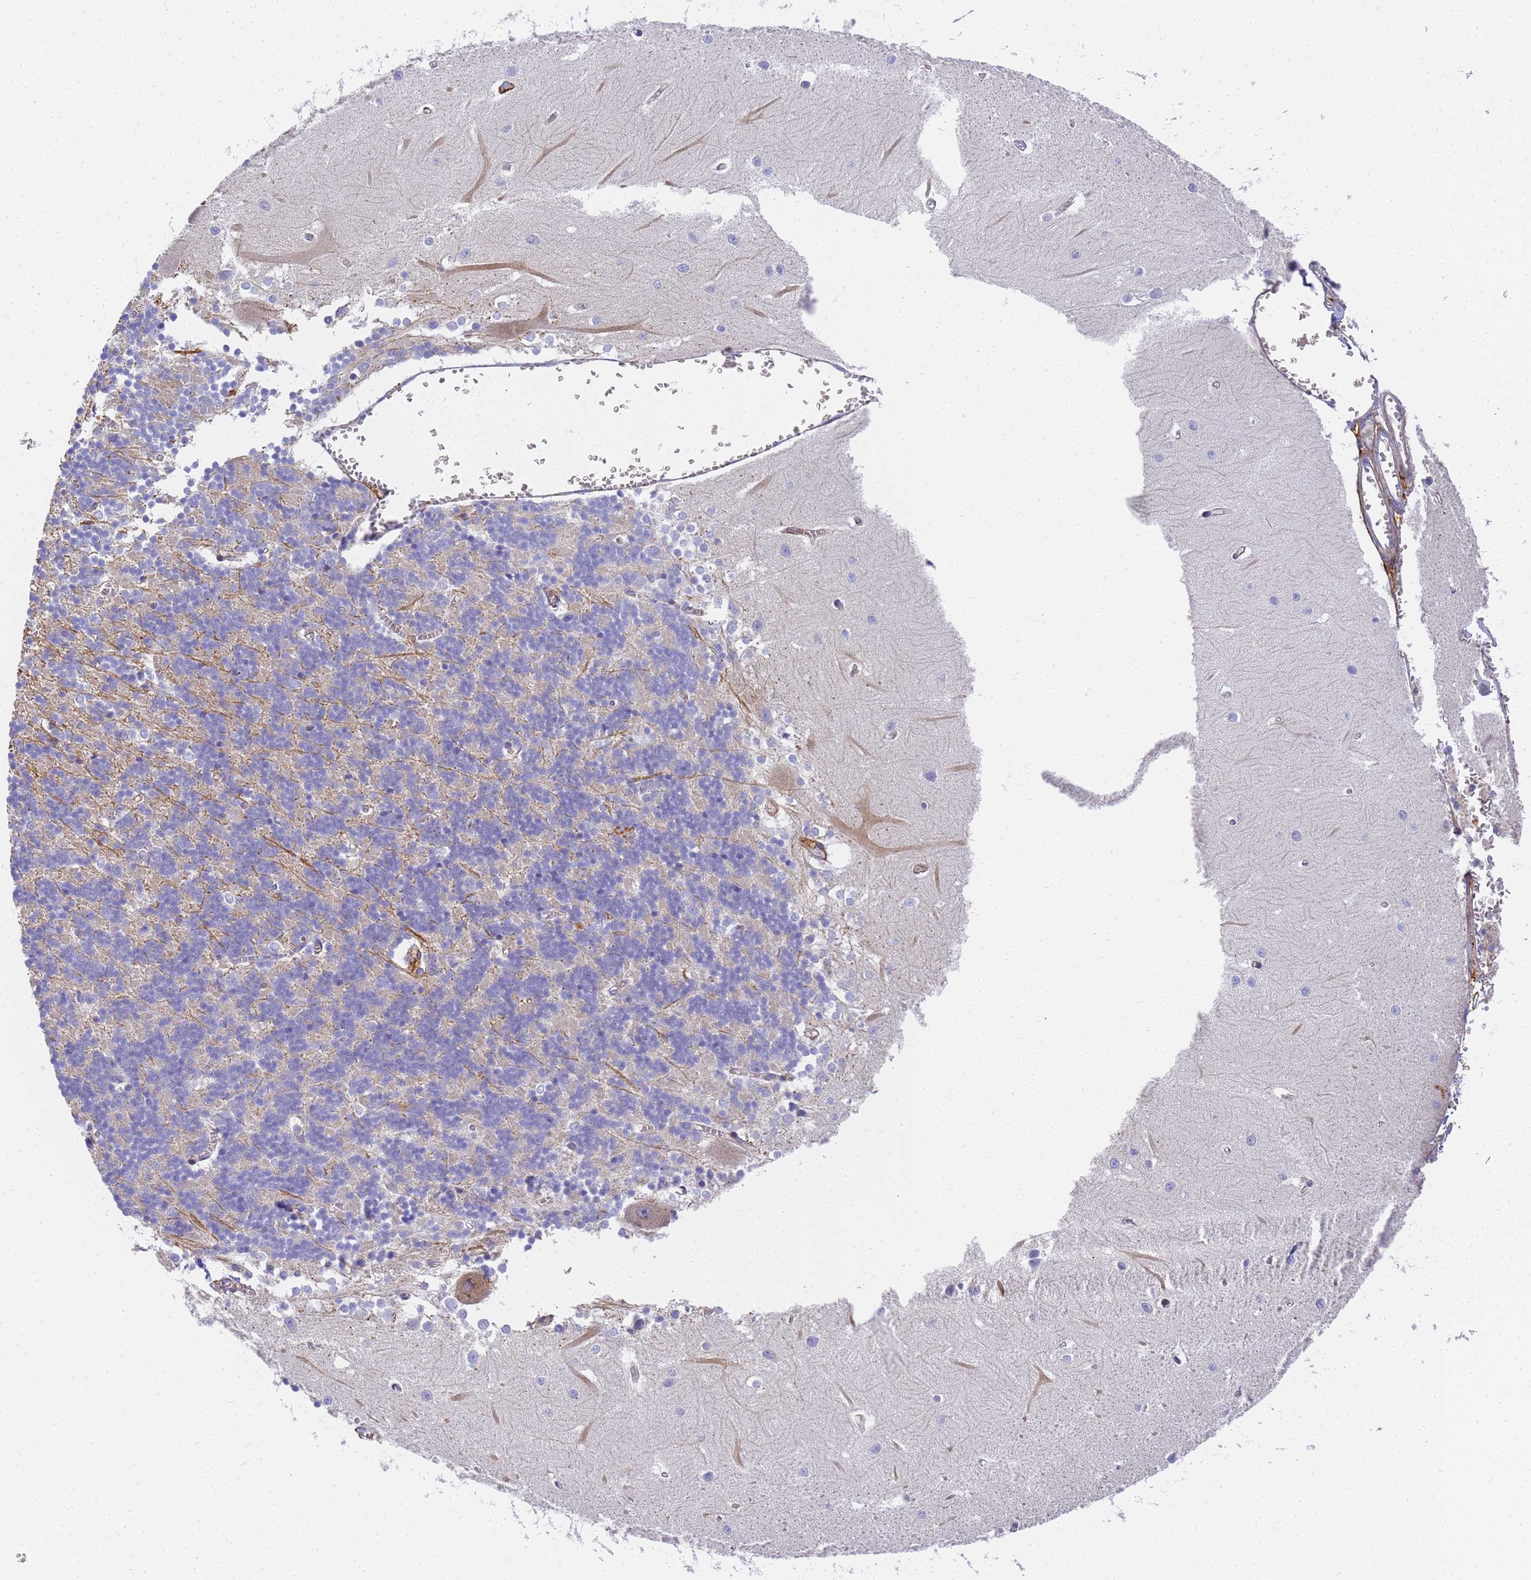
{"staining": {"intensity": "negative", "quantity": "none", "location": "none"}, "tissue": "cerebellum", "cell_type": "Cells in granular layer", "image_type": "normal", "snomed": [{"axis": "morphology", "description": "Normal tissue, NOS"}, {"axis": "topography", "description": "Cerebellum"}], "caption": "The IHC micrograph has no significant positivity in cells in granular layer of cerebellum. The staining was performed using DAB (3,3'-diaminobenzidine) to visualize the protein expression in brown, while the nuclei were stained in blue with hematoxylin (Magnification: 20x).", "gene": "MVB12A", "patient": {"sex": "male", "age": 37}}